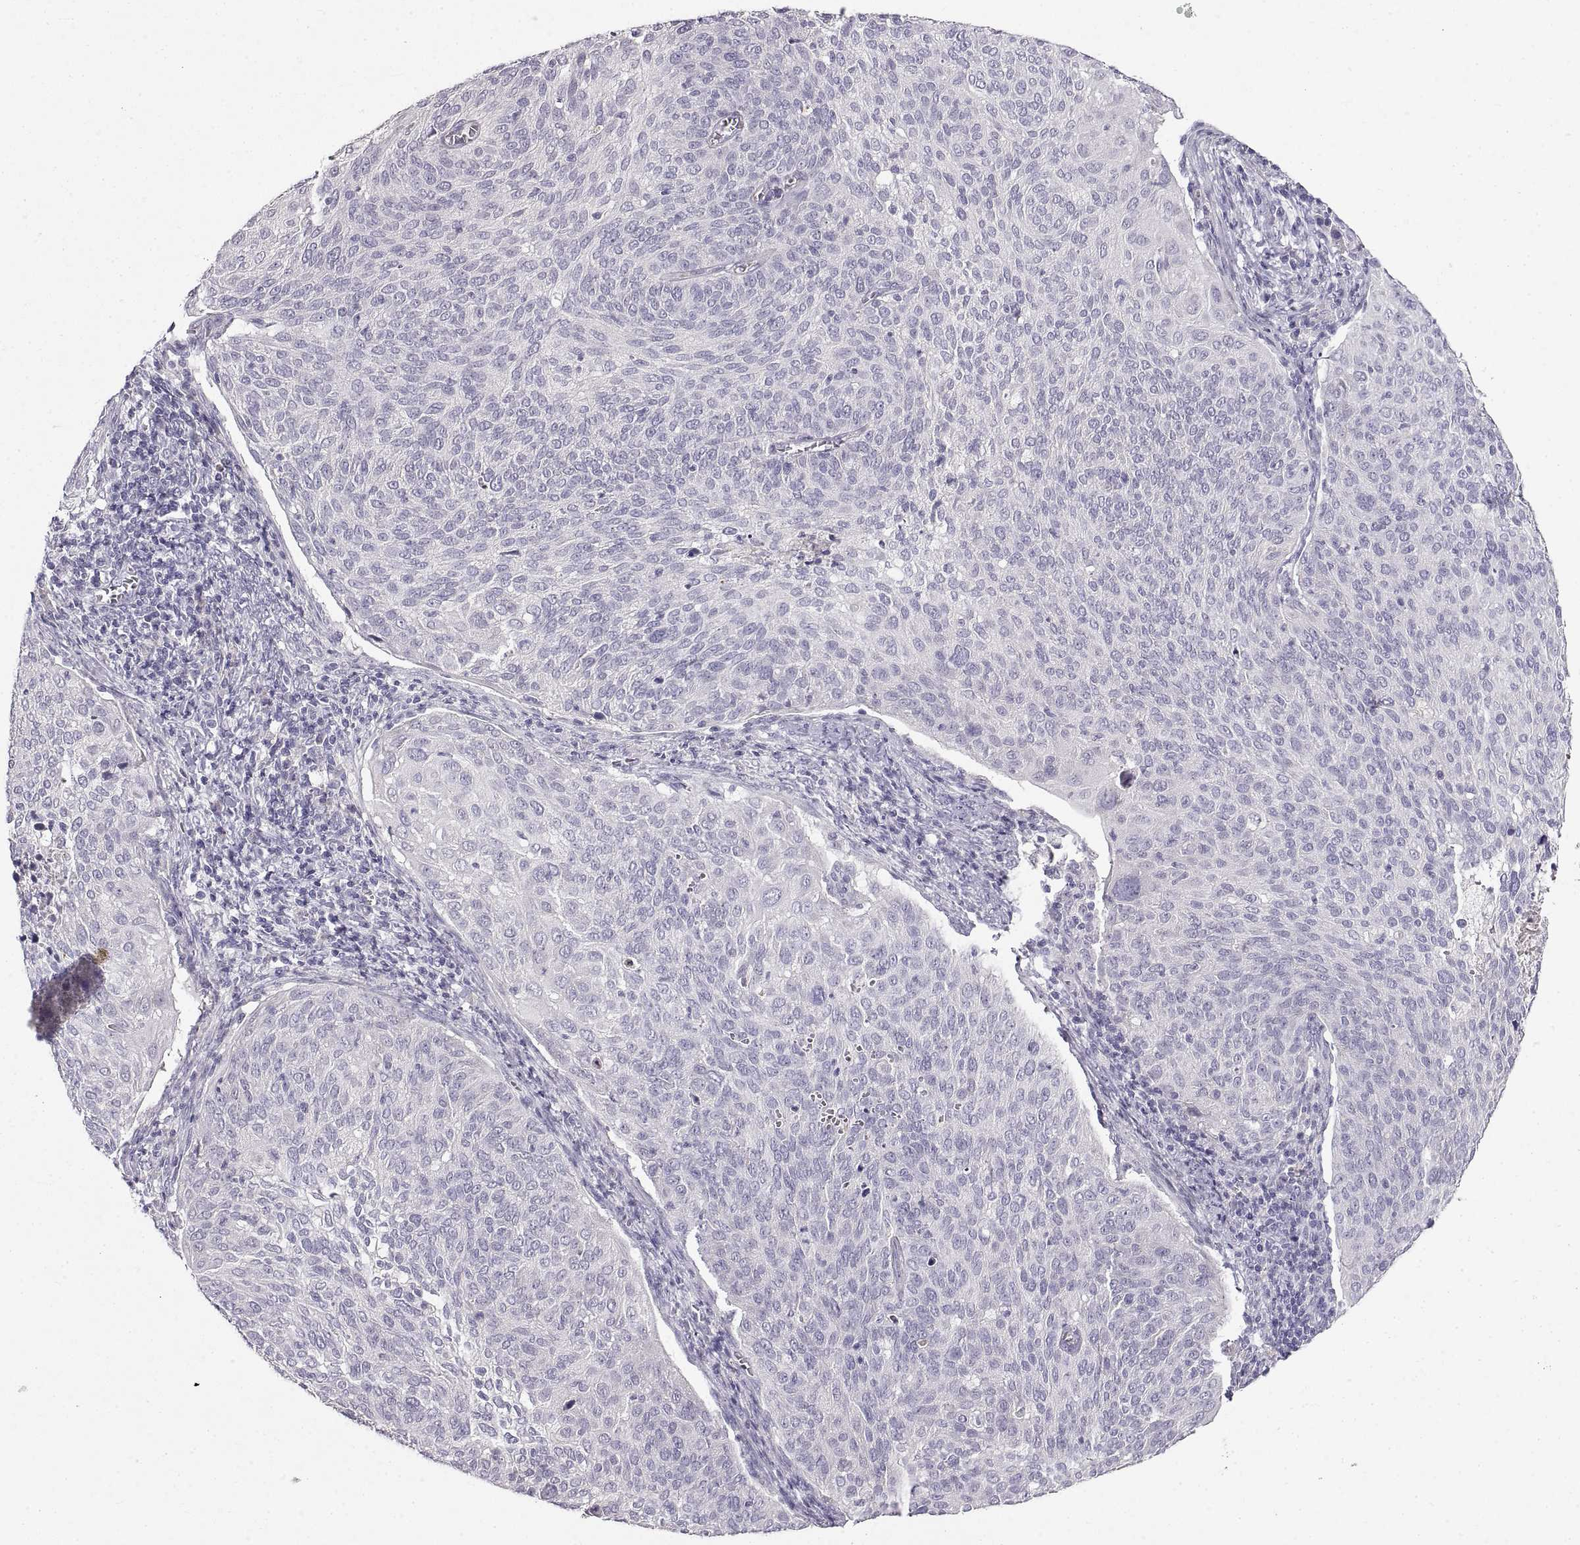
{"staining": {"intensity": "negative", "quantity": "none", "location": "none"}, "tissue": "cervical cancer", "cell_type": "Tumor cells", "image_type": "cancer", "snomed": [{"axis": "morphology", "description": "Squamous cell carcinoma, NOS"}, {"axis": "topography", "description": "Cervix"}], "caption": "Immunohistochemistry micrograph of neoplastic tissue: human cervical cancer (squamous cell carcinoma) stained with DAB (3,3'-diaminobenzidine) exhibits no significant protein positivity in tumor cells.", "gene": "ADAM32", "patient": {"sex": "female", "age": 39}}